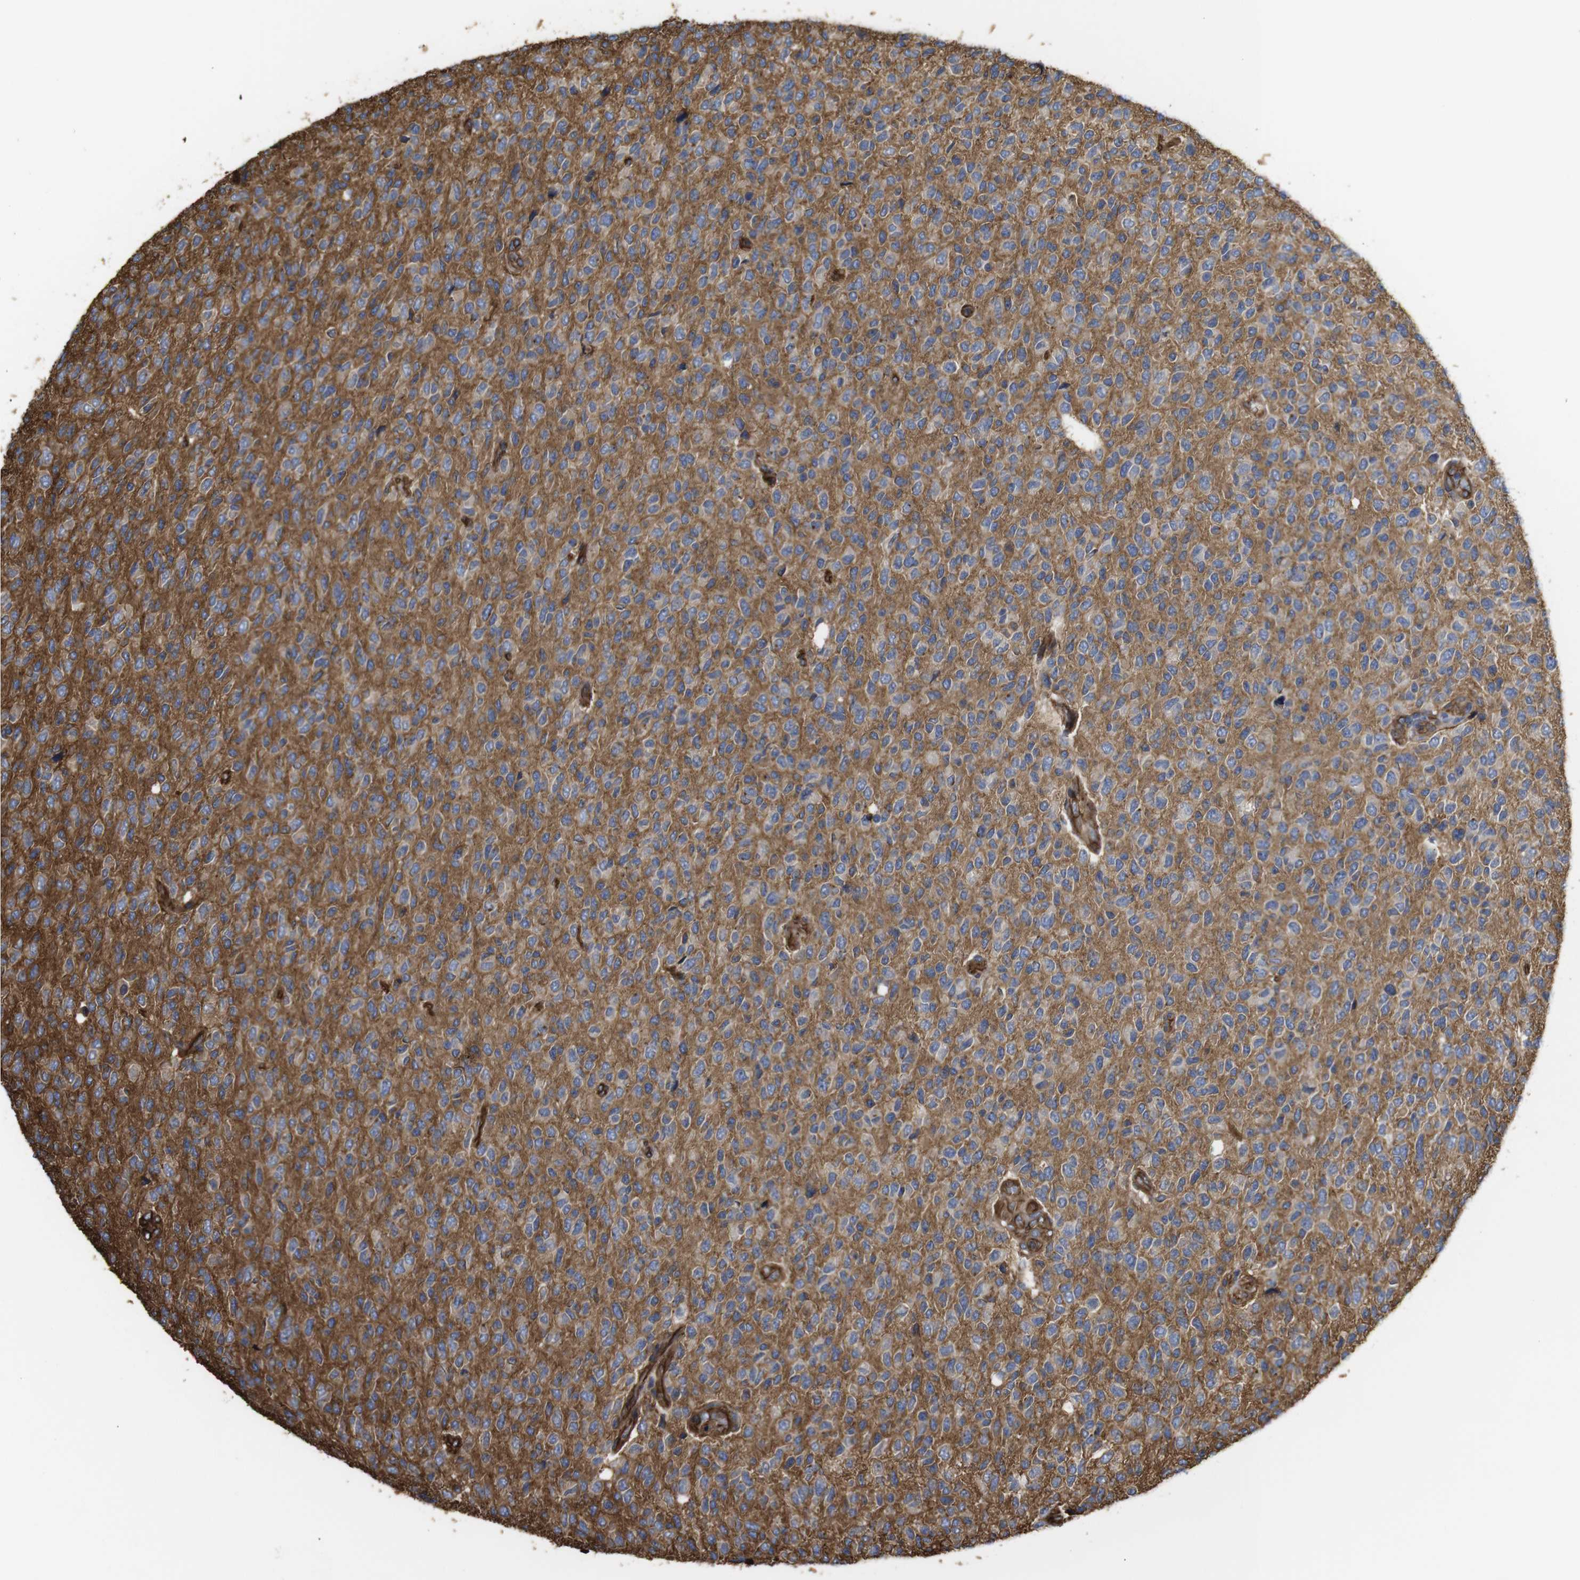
{"staining": {"intensity": "negative", "quantity": "none", "location": "none"}, "tissue": "glioma", "cell_type": "Tumor cells", "image_type": "cancer", "snomed": [{"axis": "morphology", "description": "Glioma, malignant, High grade"}, {"axis": "topography", "description": "pancreas cauda"}], "caption": "DAB immunohistochemical staining of human malignant glioma (high-grade) demonstrates no significant staining in tumor cells. (DAB IHC visualized using brightfield microscopy, high magnification).", "gene": "SPTBN1", "patient": {"sex": "male", "age": 60}}